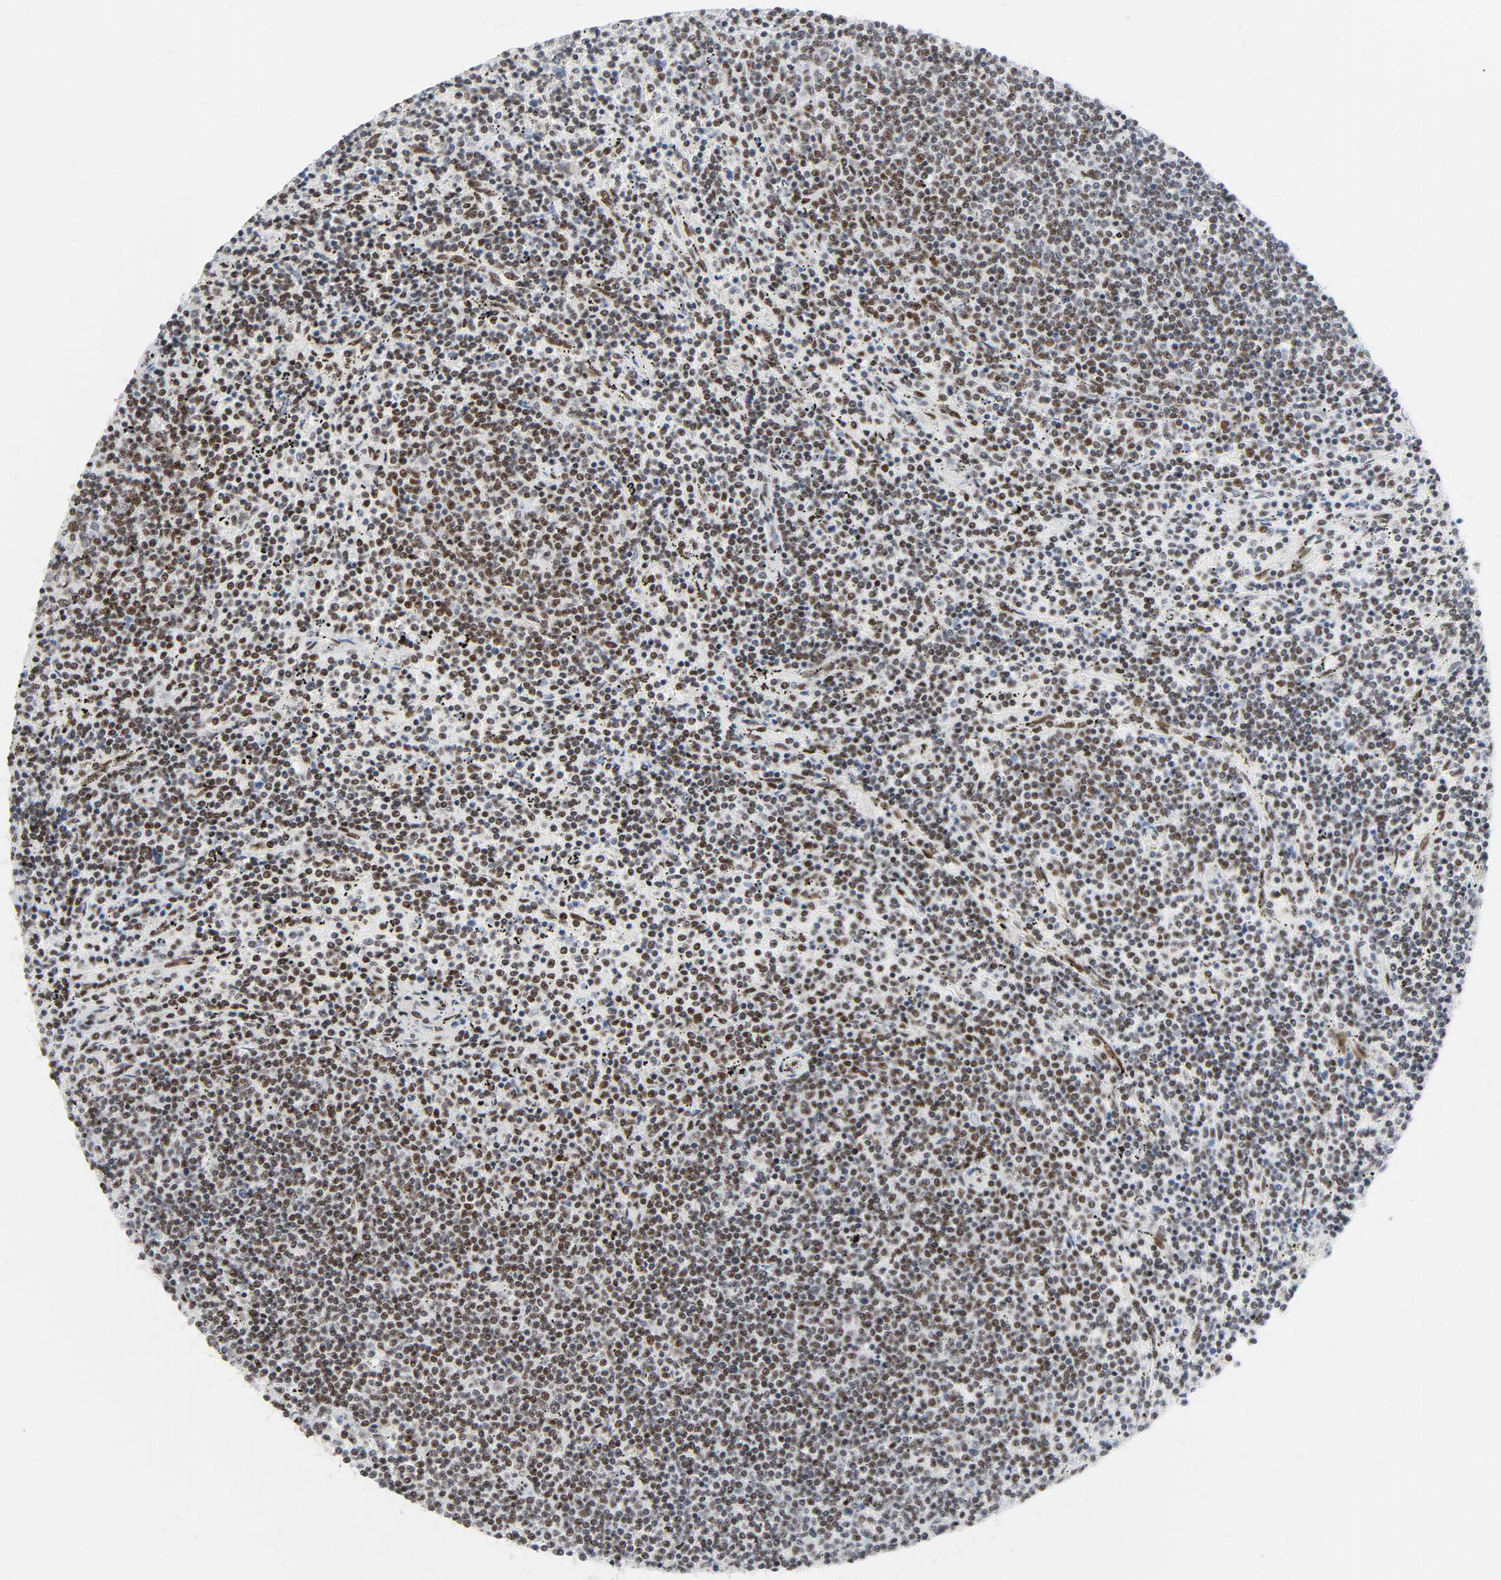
{"staining": {"intensity": "moderate", "quantity": ">75%", "location": "nuclear"}, "tissue": "lymphoma", "cell_type": "Tumor cells", "image_type": "cancer", "snomed": [{"axis": "morphology", "description": "Malignant lymphoma, non-Hodgkin's type, Low grade"}, {"axis": "topography", "description": "Spleen"}], "caption": "The image shows a brown stain indicating the presence of a protein in the nuclear of tumor cells in lymphoma.", "gene": "HSF1", "patient": {"sex": "female", "age": 50}}